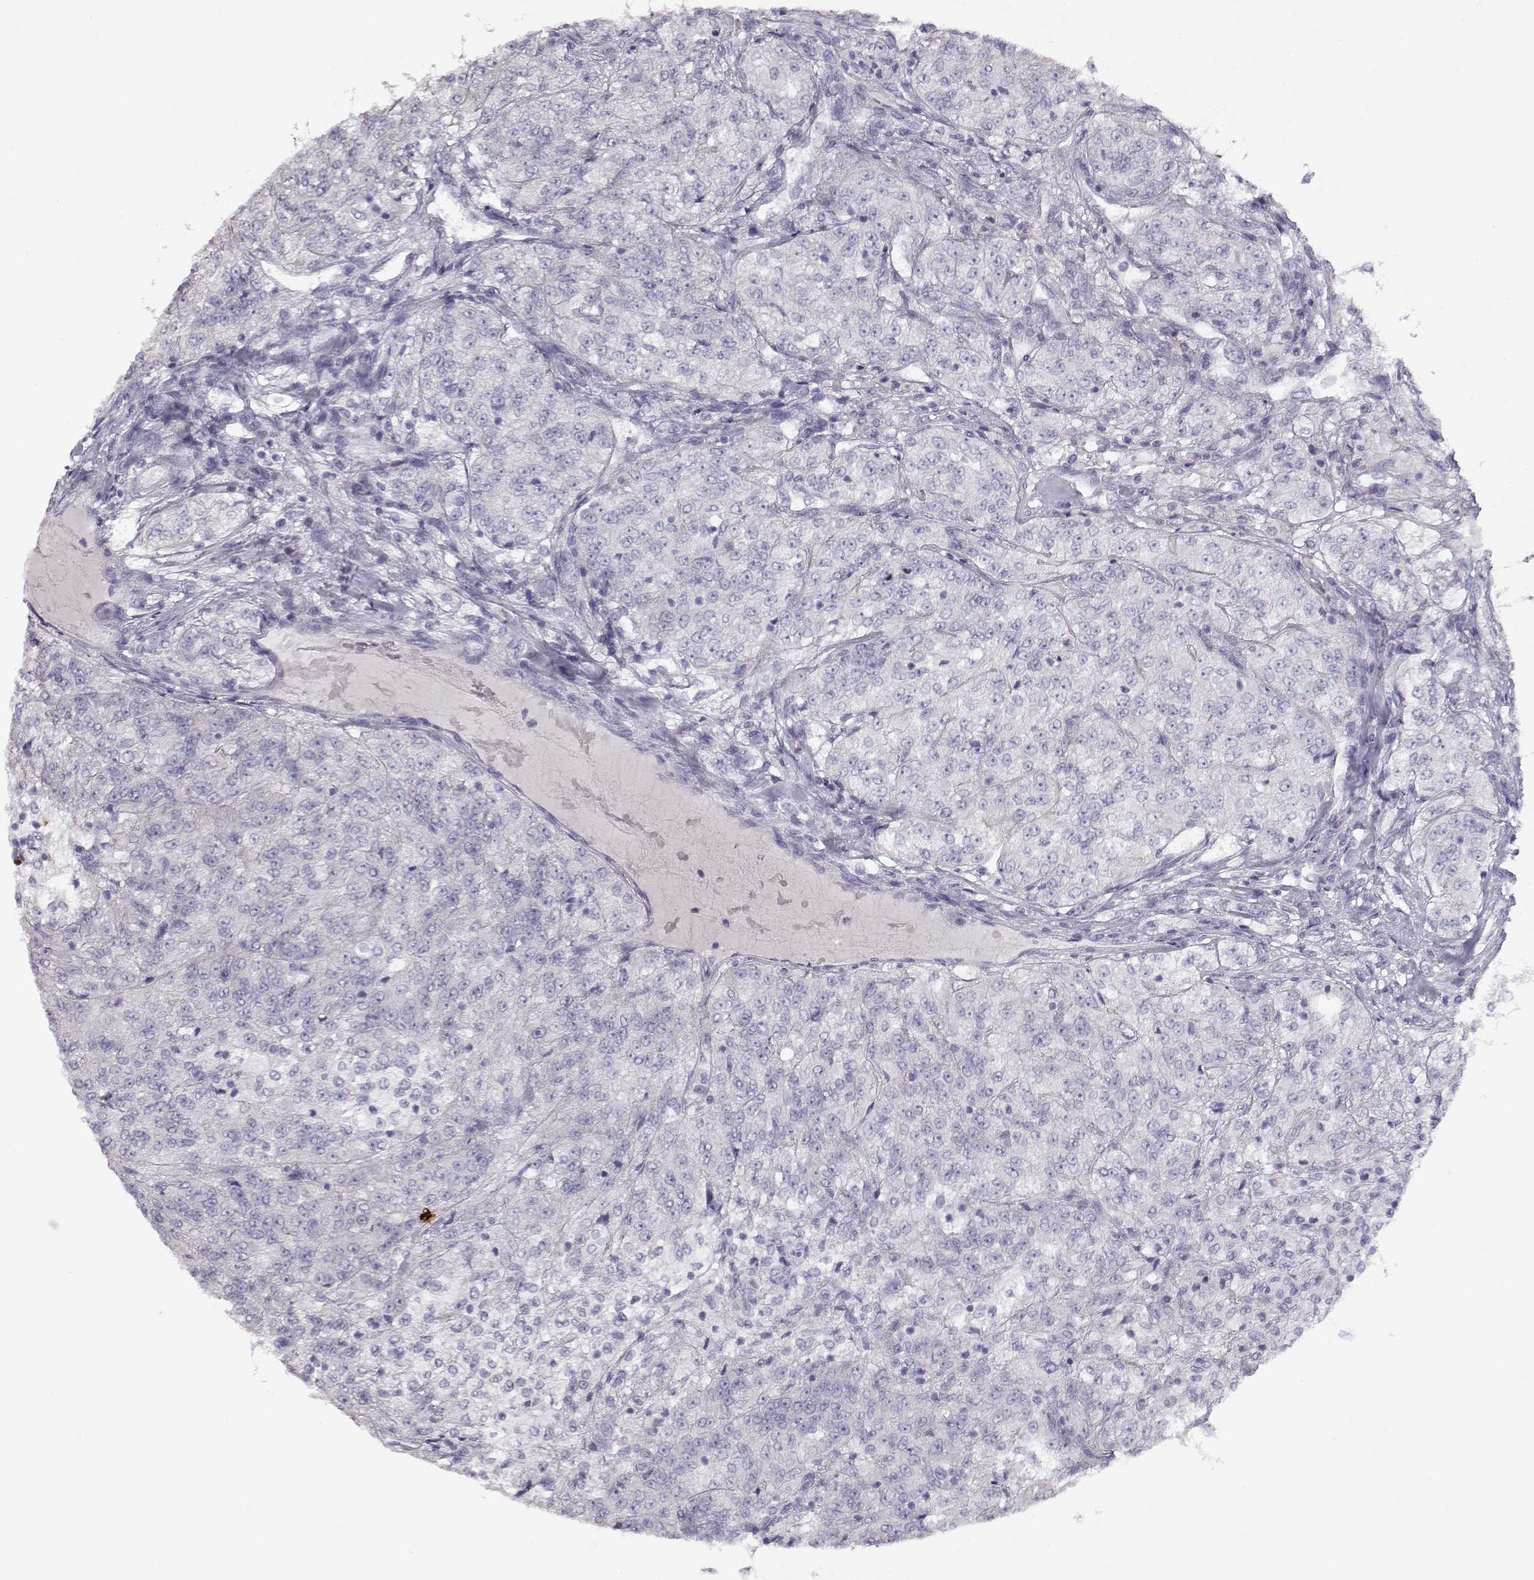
{"staining": {"intensity": "negative", "quantity": "none", "location": "none"}, "tissue": "renal cancer", "cell_type": "Tumor cells", "image_type": "cancer", "snomed": [{"axis": "morphology", "description": "Adenocarcinoma, NOS"}, {"axis": "topography", "description": "Kidney"}], "caption": "The histopathology image reveals no staining of tumor cells in renal cancer (adenocarcinoma).", "gene": "S100B", "patient": {"sex": "female", "age": 63}}